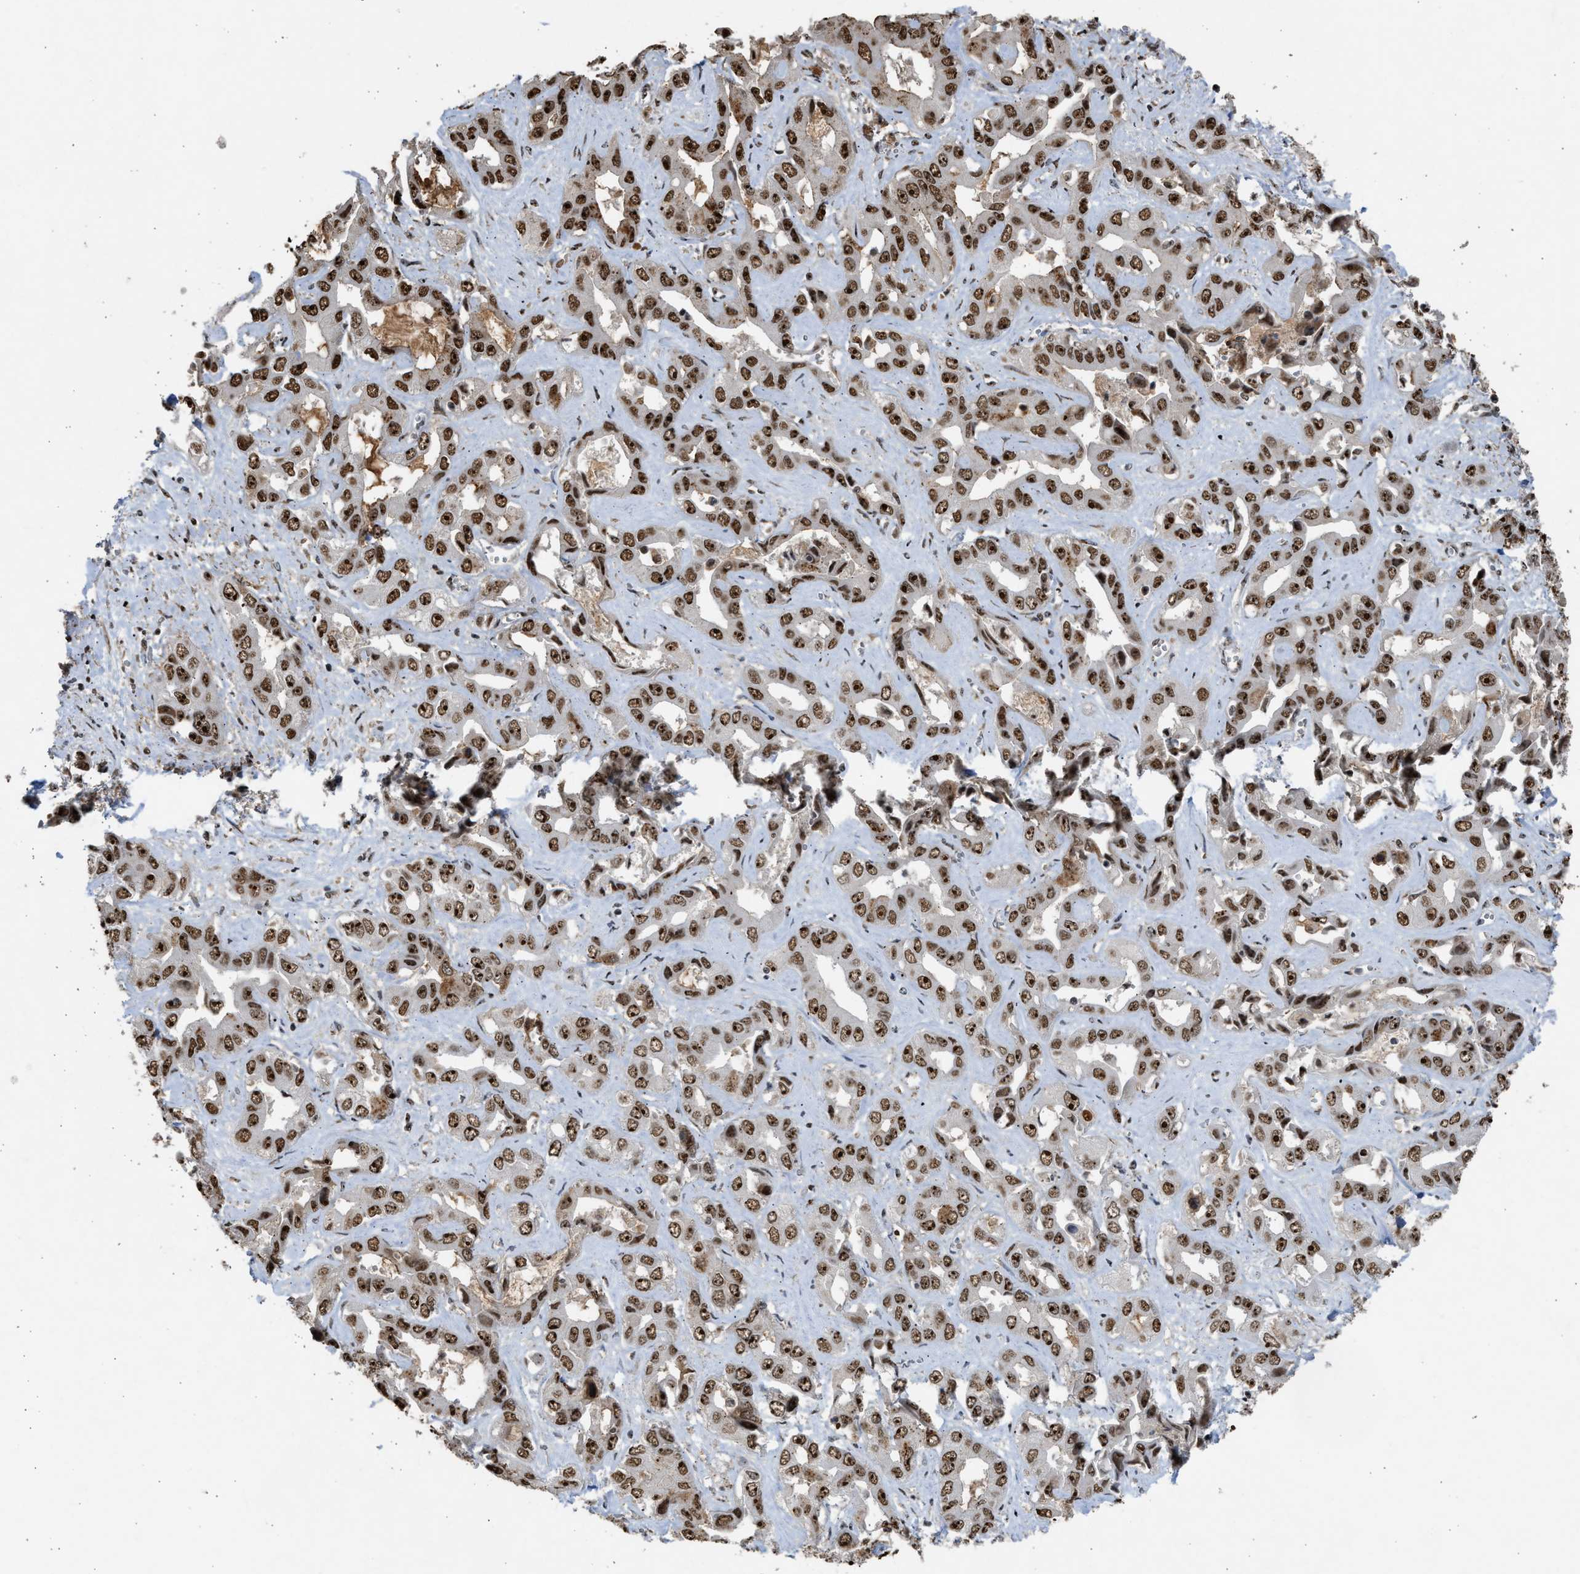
{"staining": {"intensity": "strong", "quantity": ">75%", "location": "nuclear"}, "tissue": "liver cancer", "cell_type": "Tumor cells", "image_type": "cancer", "snomed": [{"axis": "morphology", "description": "Cholangiocarcinoma"}, {"axis": "topography", "description": "Liver"}], "caption": "Immunohistochemistry (IHC) staining of liver cholangiocarcinoma, which exhibits high levels of strong nuclear positivity in approximately >75% of tumor cells indicating strong nuclear protein positivity. The staining was performed using DAB (brown) for protein detection and nuclei were counterstained in hematoxylin (blue).", "gene": "TFDP2", "patient": {"sex": "female", "age": 52}}